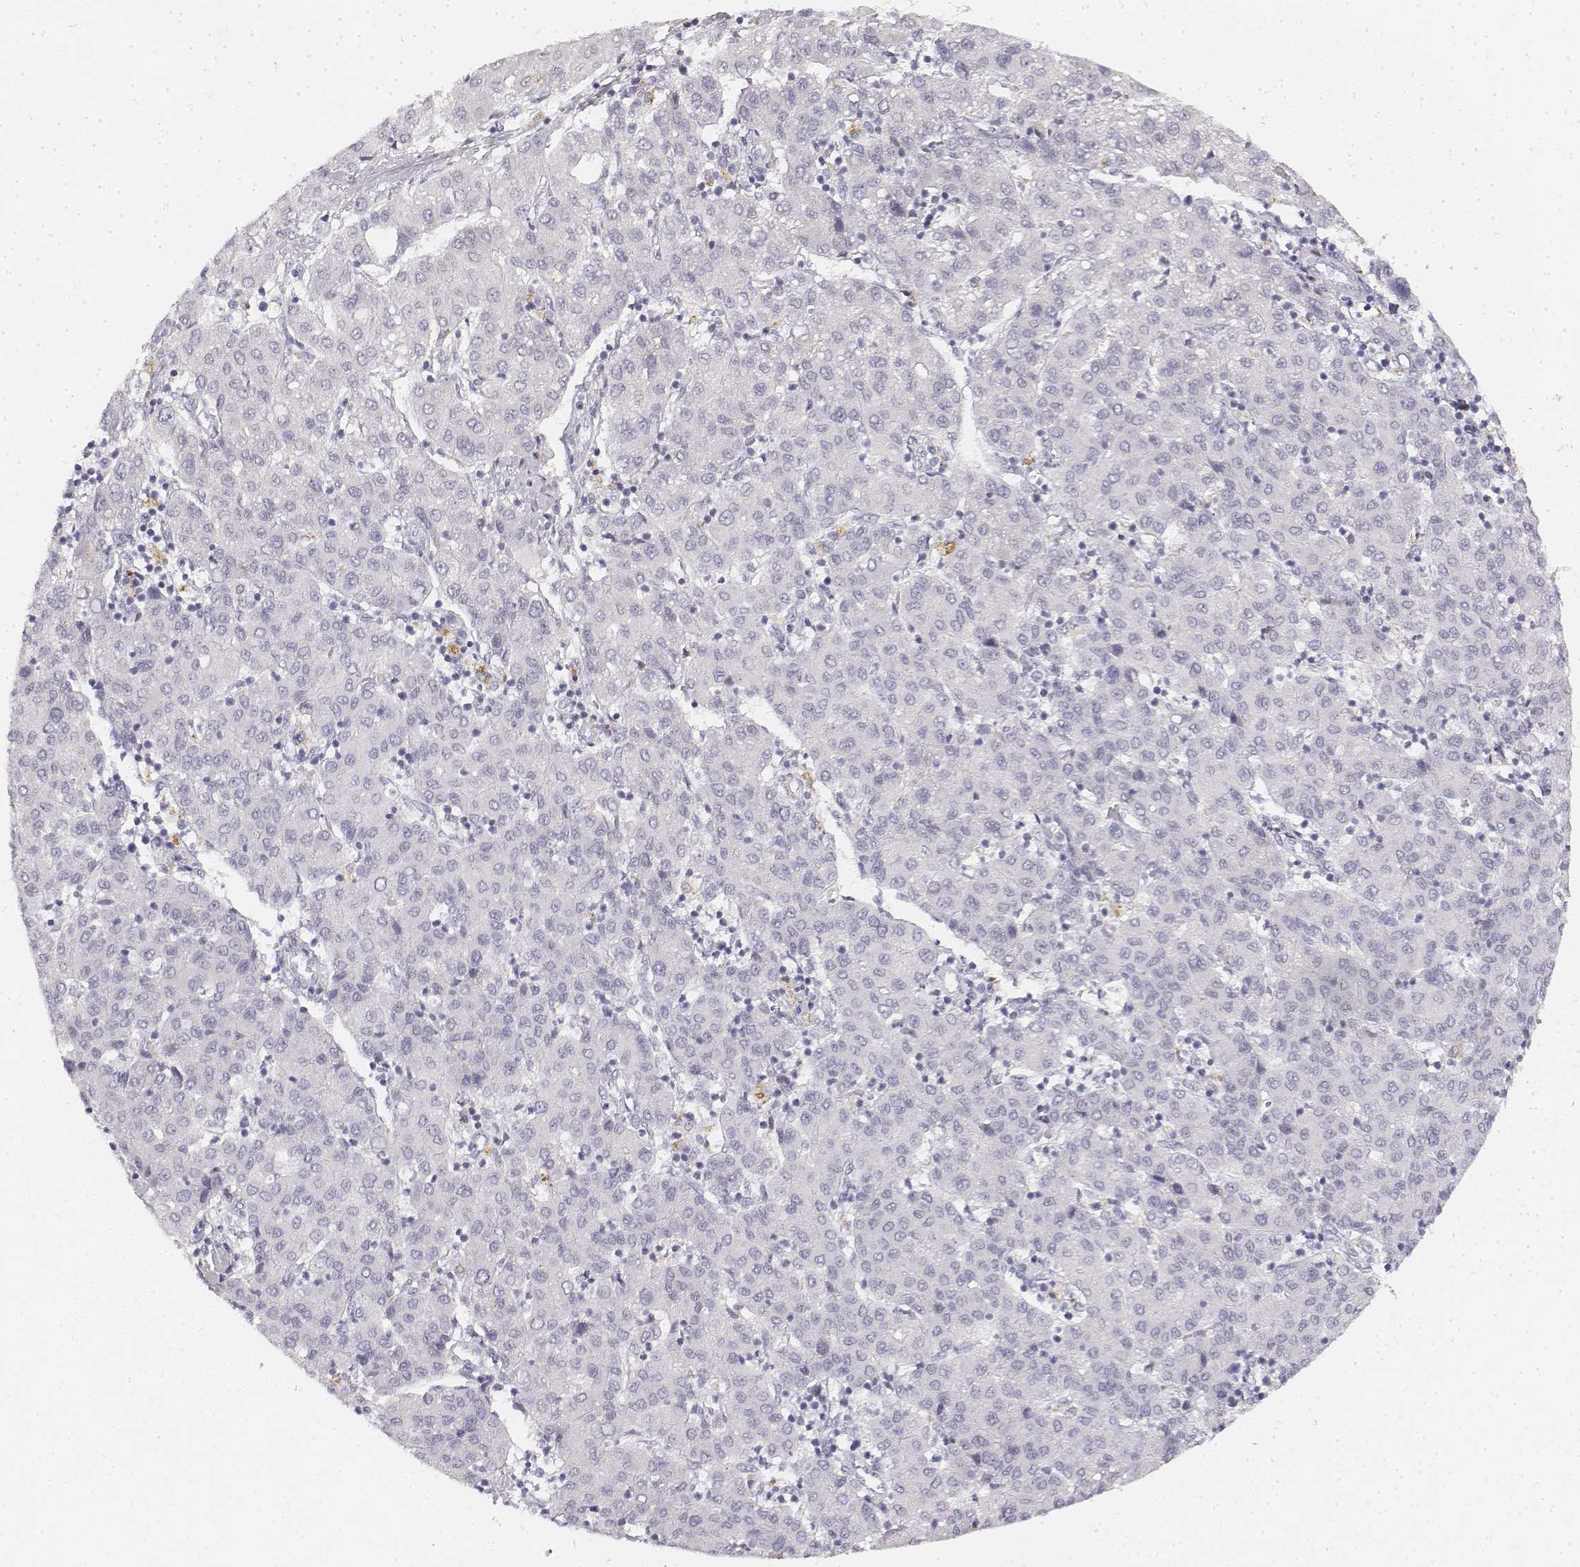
{"staining": {"intensity": "negative", "quantity": "none", "location": "none"}, "tissue": "liver cancer", "cell_type": "Tumor cells", "image_type": "cancer", "snomed": [{"axis": "morphology", "description": "Carcinoma, Hepatocellular, NOS"}, {"axis": "topography", "description": "Liver"}], "caption": "Immunohistochemistry (IHC) micrograph of liver cancer stained for a protein (brown), which exhibits no positivity in tumor cells.", "gene": "KRT84", "patient": {"sex": "male", "age": 65}}